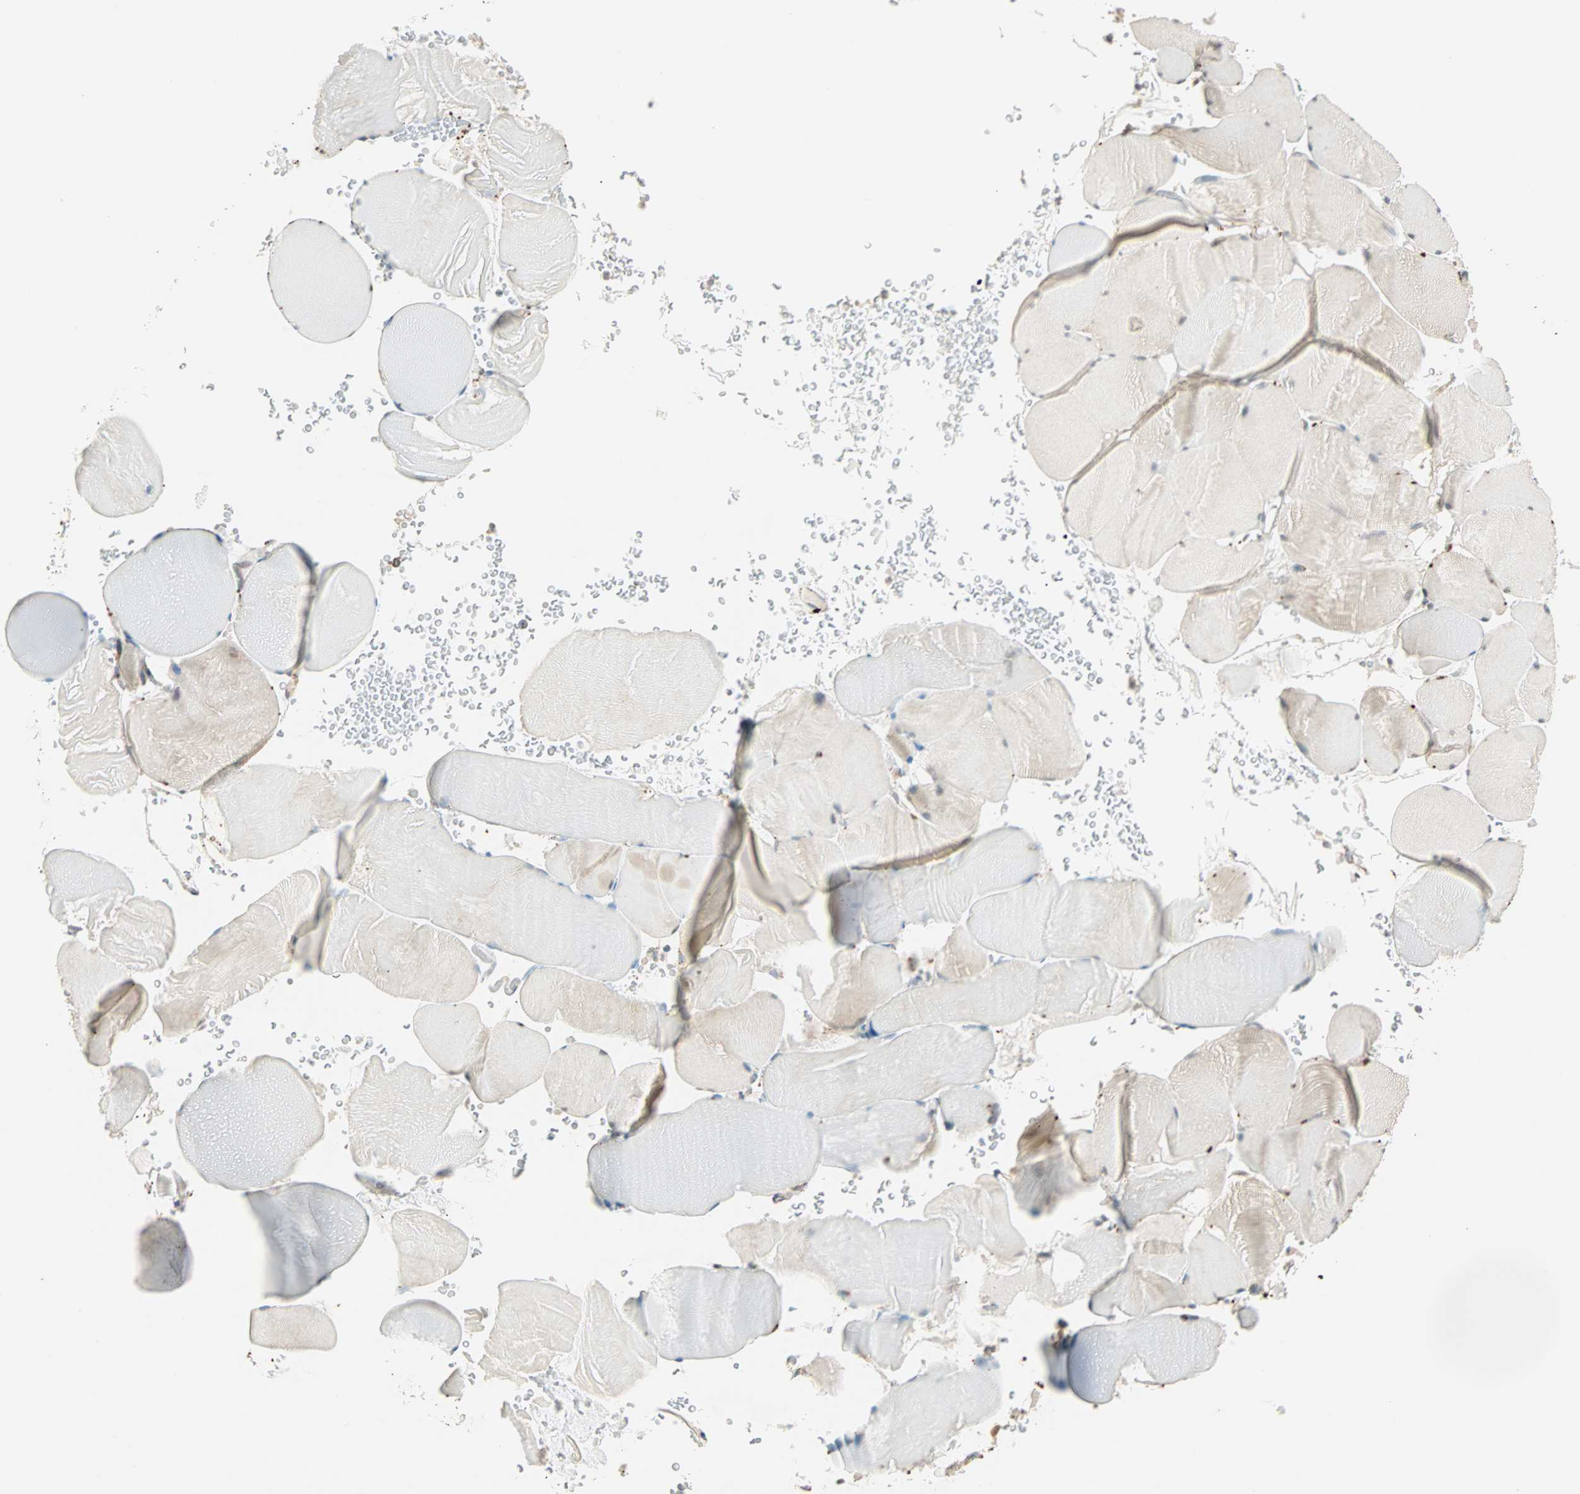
{"staining": {"intensity": "weak", "quantity": "25%-75%", "location": "cytoplasmic/membranous"}, "tissue": "skeletal muscle", "cell_type": "Myocytes", "image_type": "normal", "snomed": [{"axis": "morphology", "description": "Normal tissue, NOS"}, {"axis": "topography", "description": "Skeletal muscle"}], "caption": "Immunohistochemistry (IHC) of benign skeletal muscle reveals low levels of weak cytoplasmic/membranous staining in about 25%-75% of myocytes.", "gene": "SPRY4", "patient": {"sex": "male", "age": 62}}